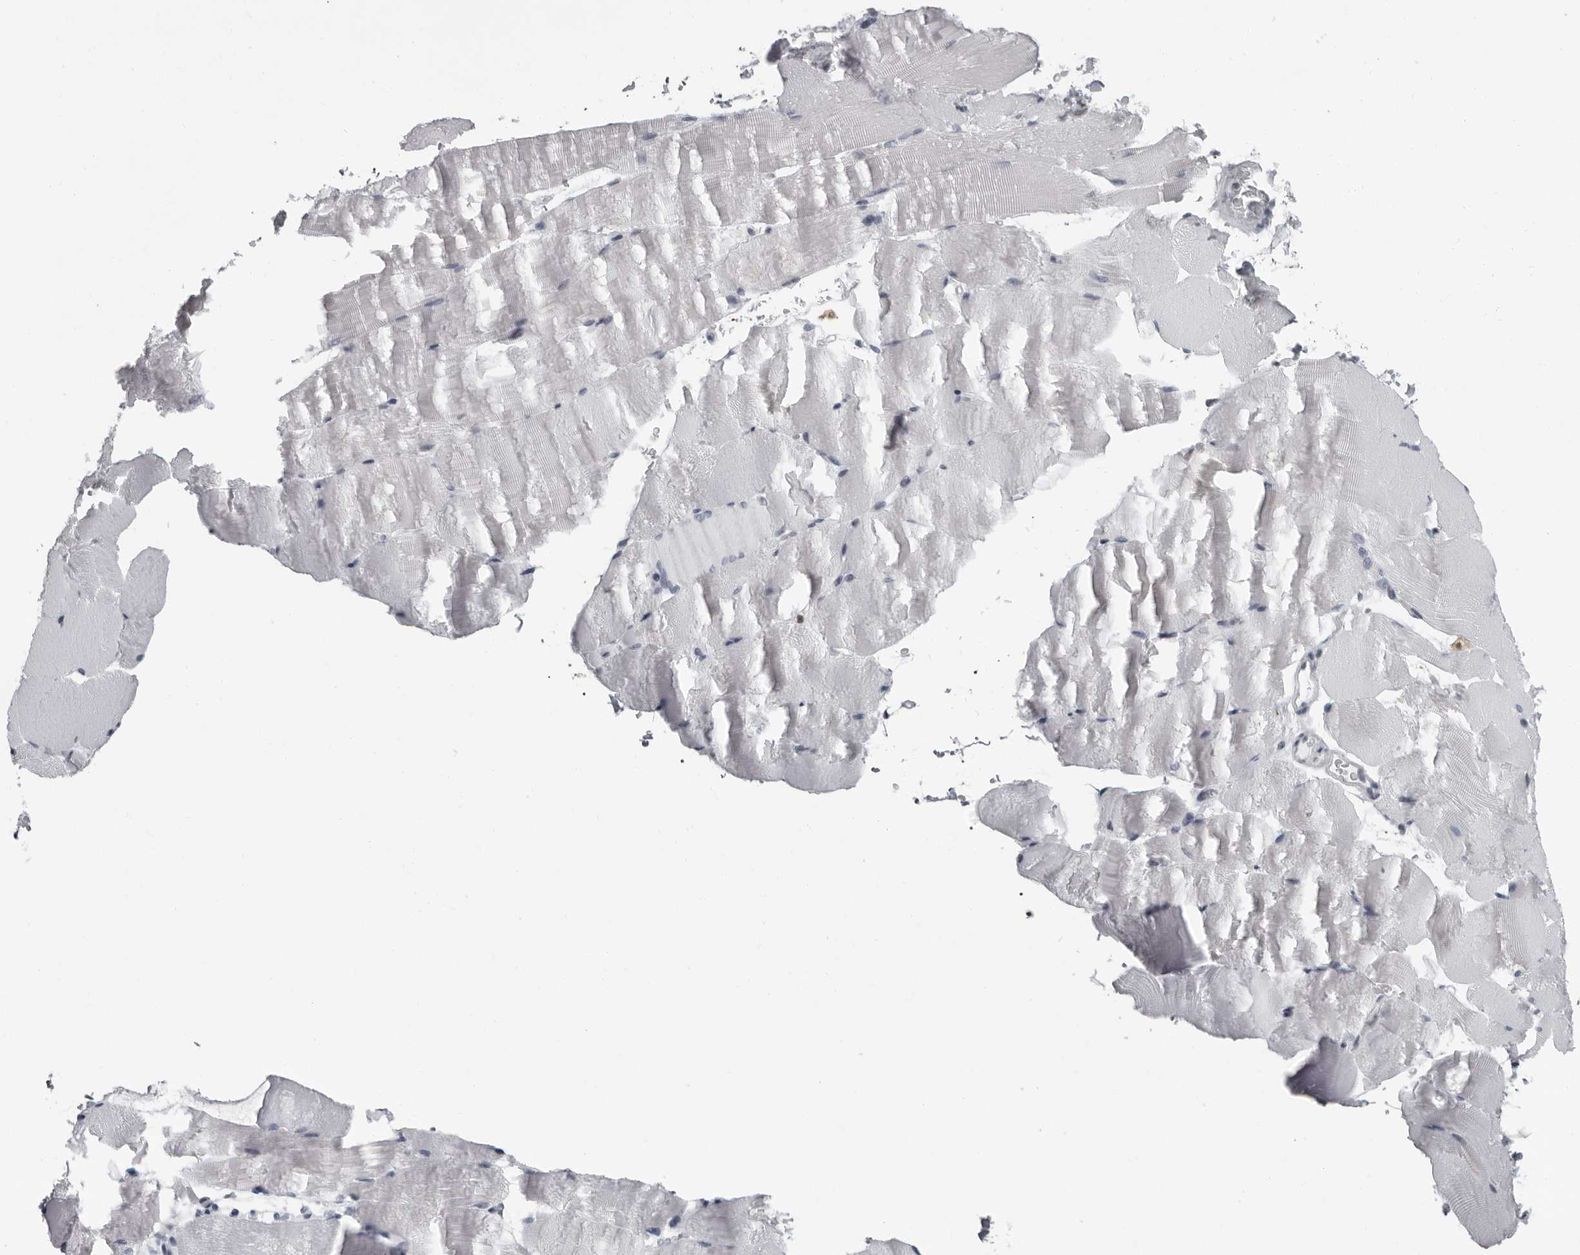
{"staining": {"intensity": "negative", "quantity": "none", "location": "none"}, "tissue": "skeletal muscle", "cell_type": "Myocytes", "image_type": "normal", "snomed": [{"axis": "morphology", "description": "Normal tissue, NOS"}, {"axis": "topography", "description": "Skeletal muscle"}, {"axis": "topography", "description": "Parathyroid gland"}], "caption": "Myocytes show no significant protein positivity in benign skeletal muscle. The staining is performed using DAB (3,3'-diaminobenzidine) brown chromogen with nuclei counter-stained in using hematoxylin.", "gene": "LZIC", "patient": {"sex": "female", "age": 37}}